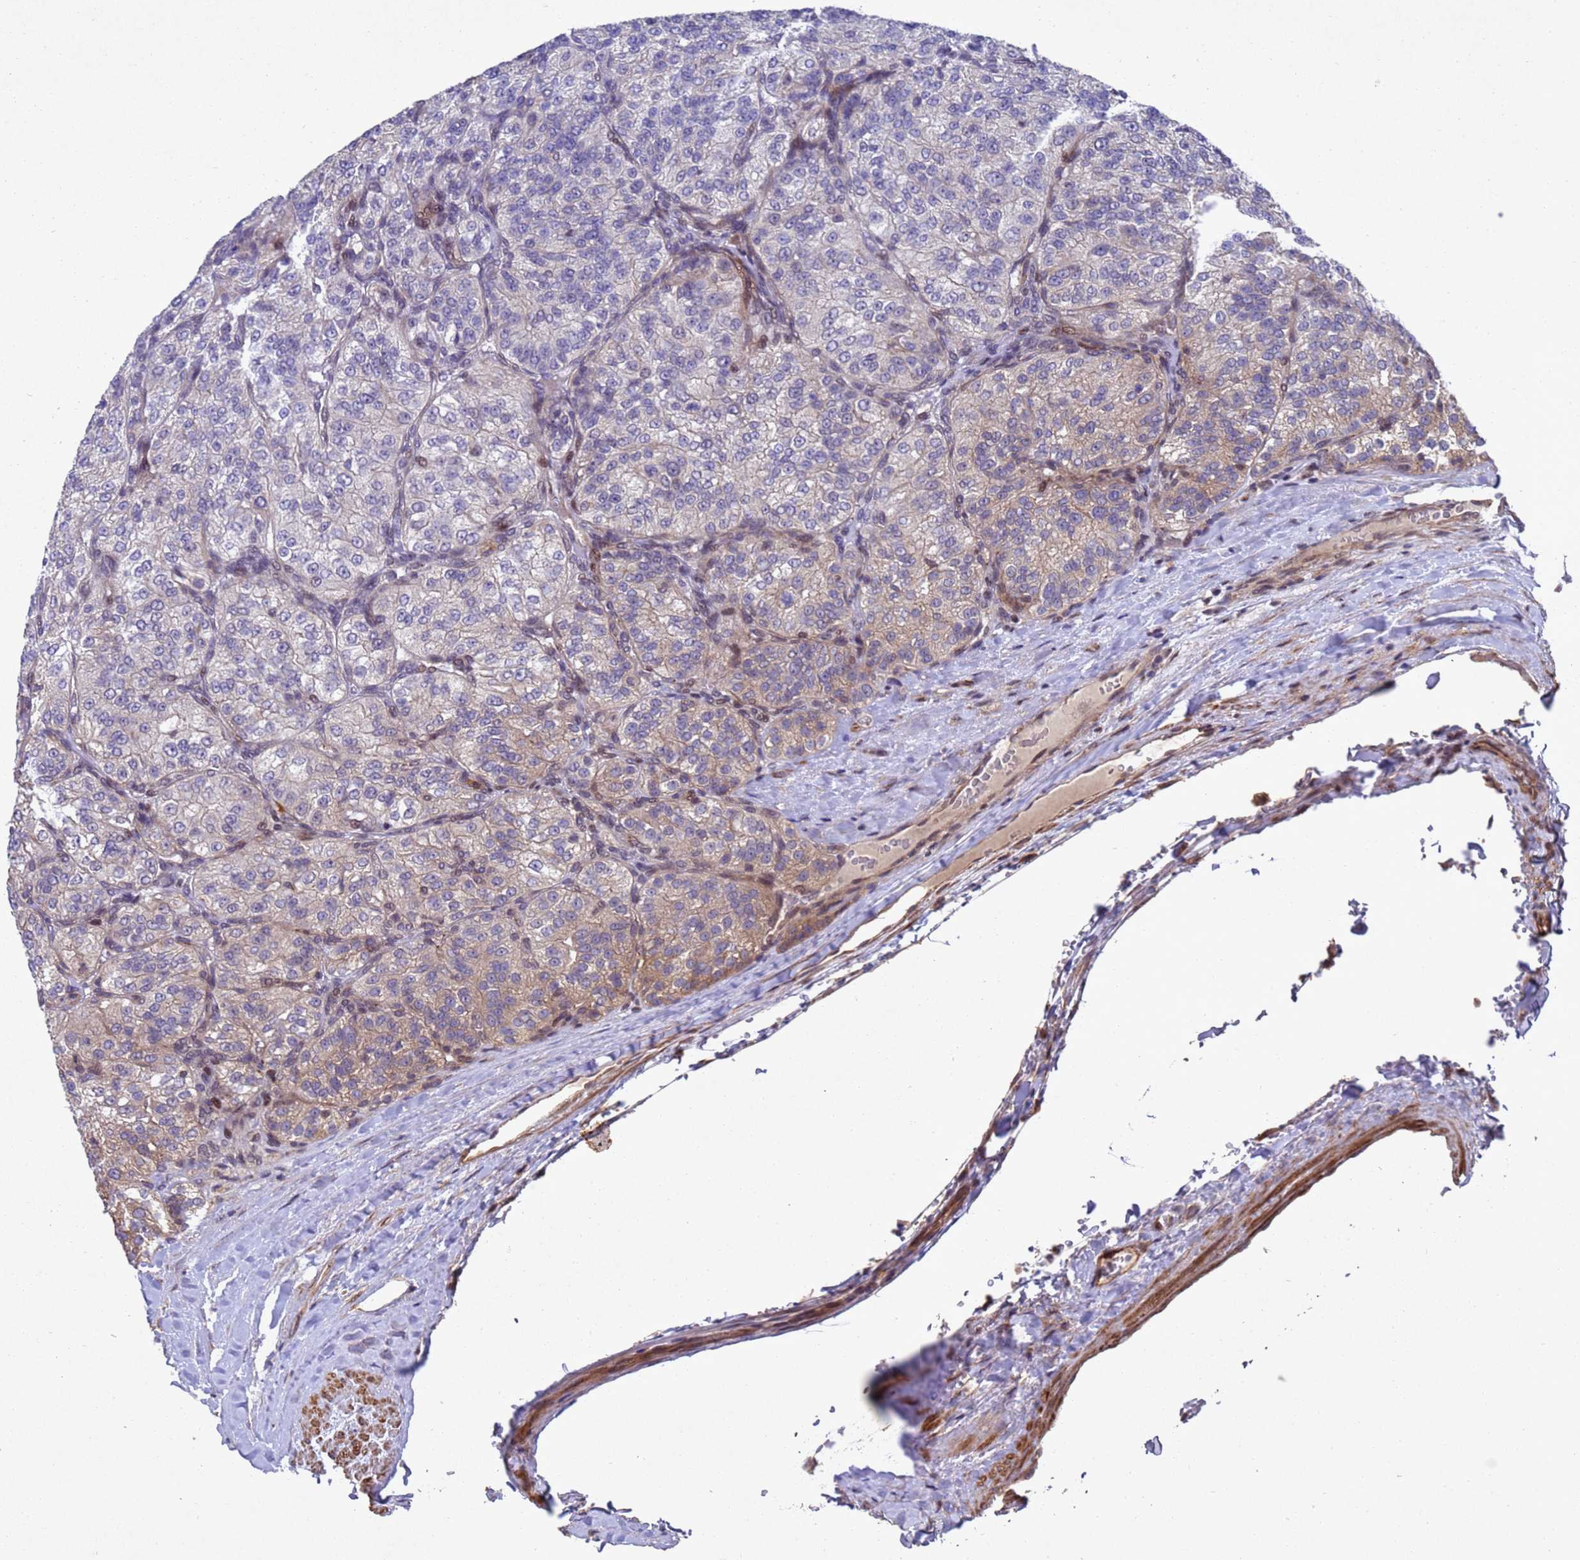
{"staining": {"intensity": "weak", "quantity": "<25%", "location": "cytoplasmic/membranous,nuclear"}, "tissue": "renal cancer", "cell_type": "Tumor cells", "image_type": "cancer", "snomed": [{"axis": "morphology", "description": "Adenocarcinoma, NOS"}, {"axis": "topography", "description": "Kidney"}], "caption": "Immunohistochemical staining of renal cancer (adenocarcinoma) displays no significant expression in tumor cells.", "gene": "TBK1", "patient": {"sex": "female", "age": 63}}